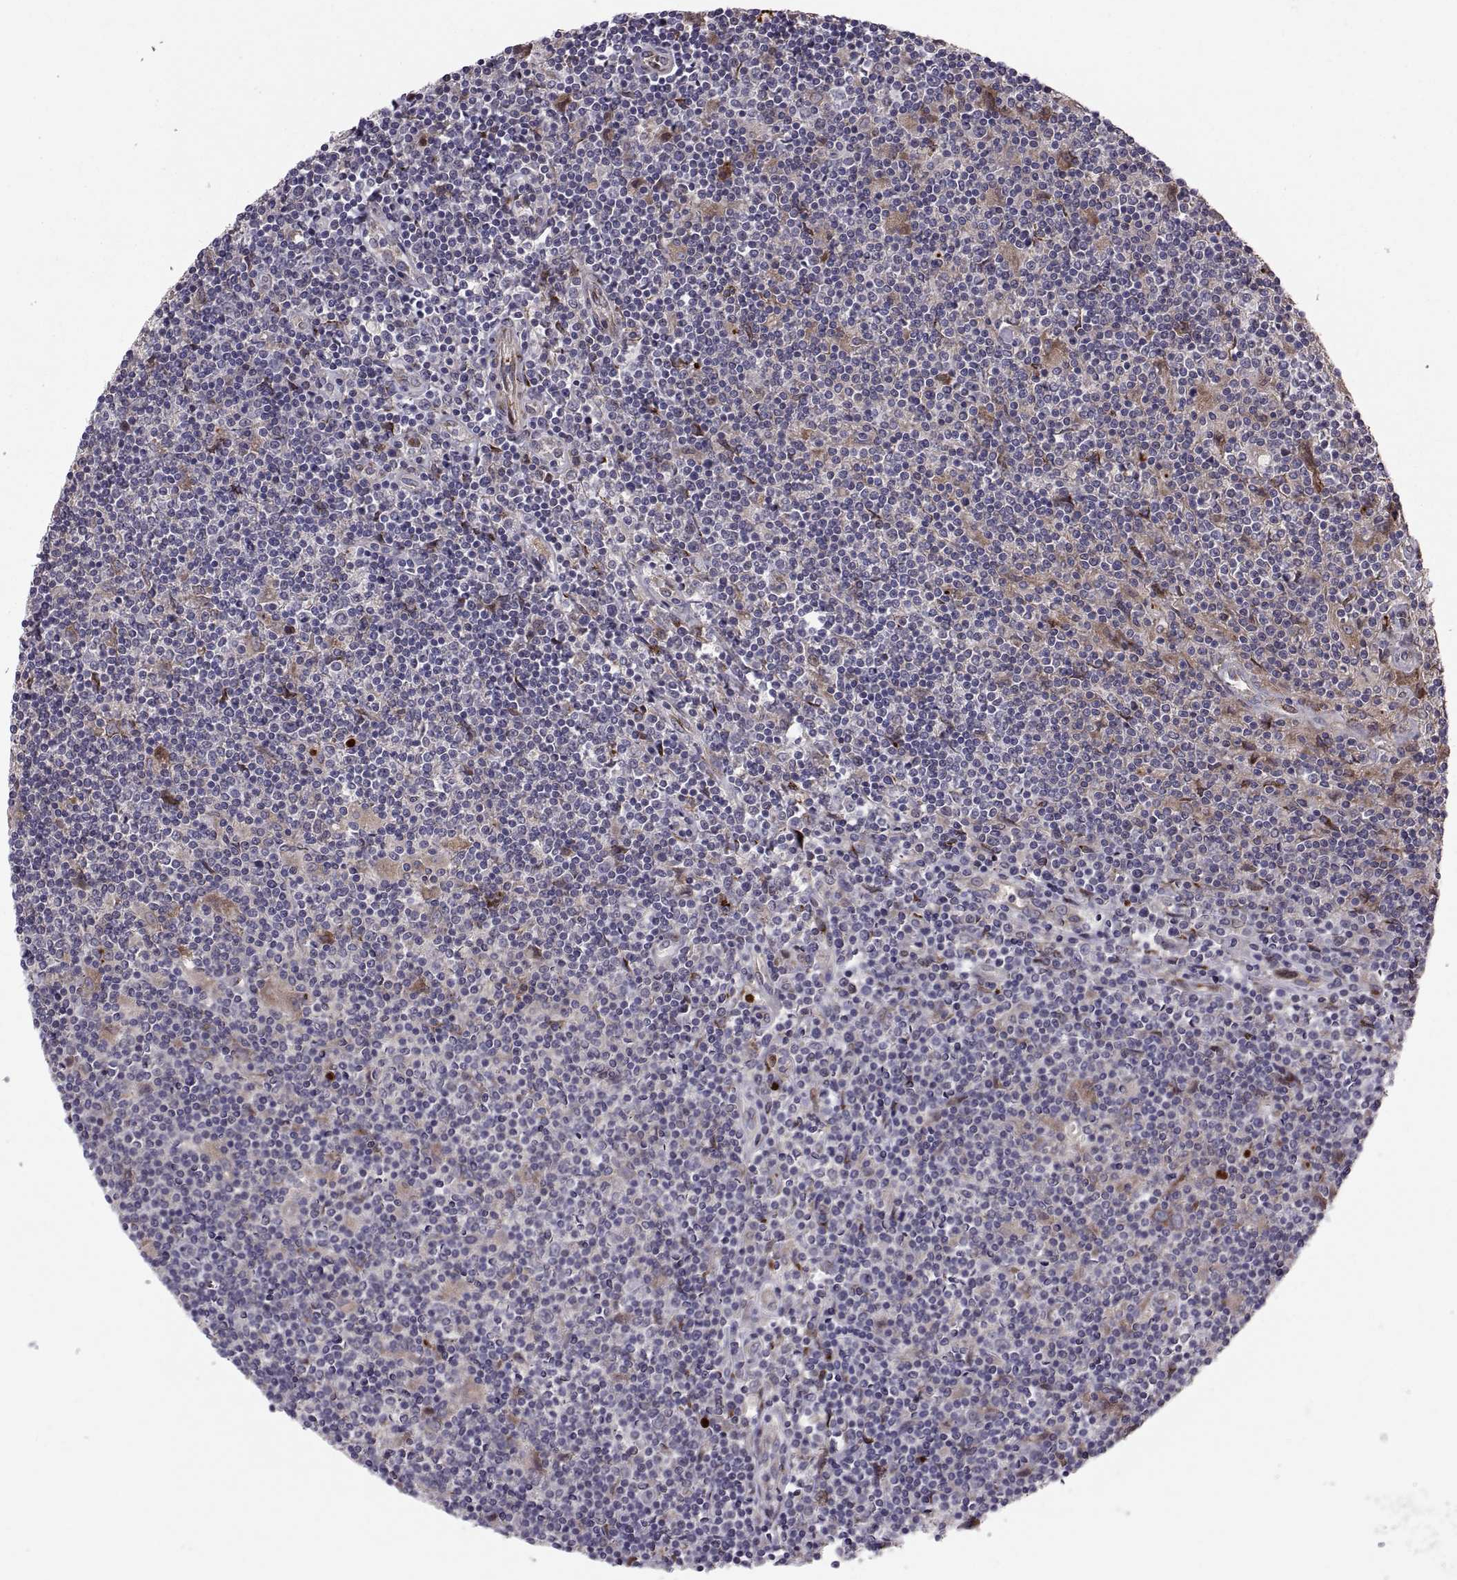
{"staining": {"intensity": "negative", "quantity": "none", "location": "none"}, "tissue": "lymphoma", "cell_type": "Tumor cells", "image_type": "cancer", "snomed": [{"axis": "morphology", "description": "Hodgkin's disease, NOS"}, {"axis": "topography", "description": "Lymph node"}], "caption": "Immunohistochemistry (IHC) of Hodgkin's disease displays no staining in tumor cells. Nuclei are stained in blue.", "gene": "TESC", "patient": {"sex": "male", "age": 40}}